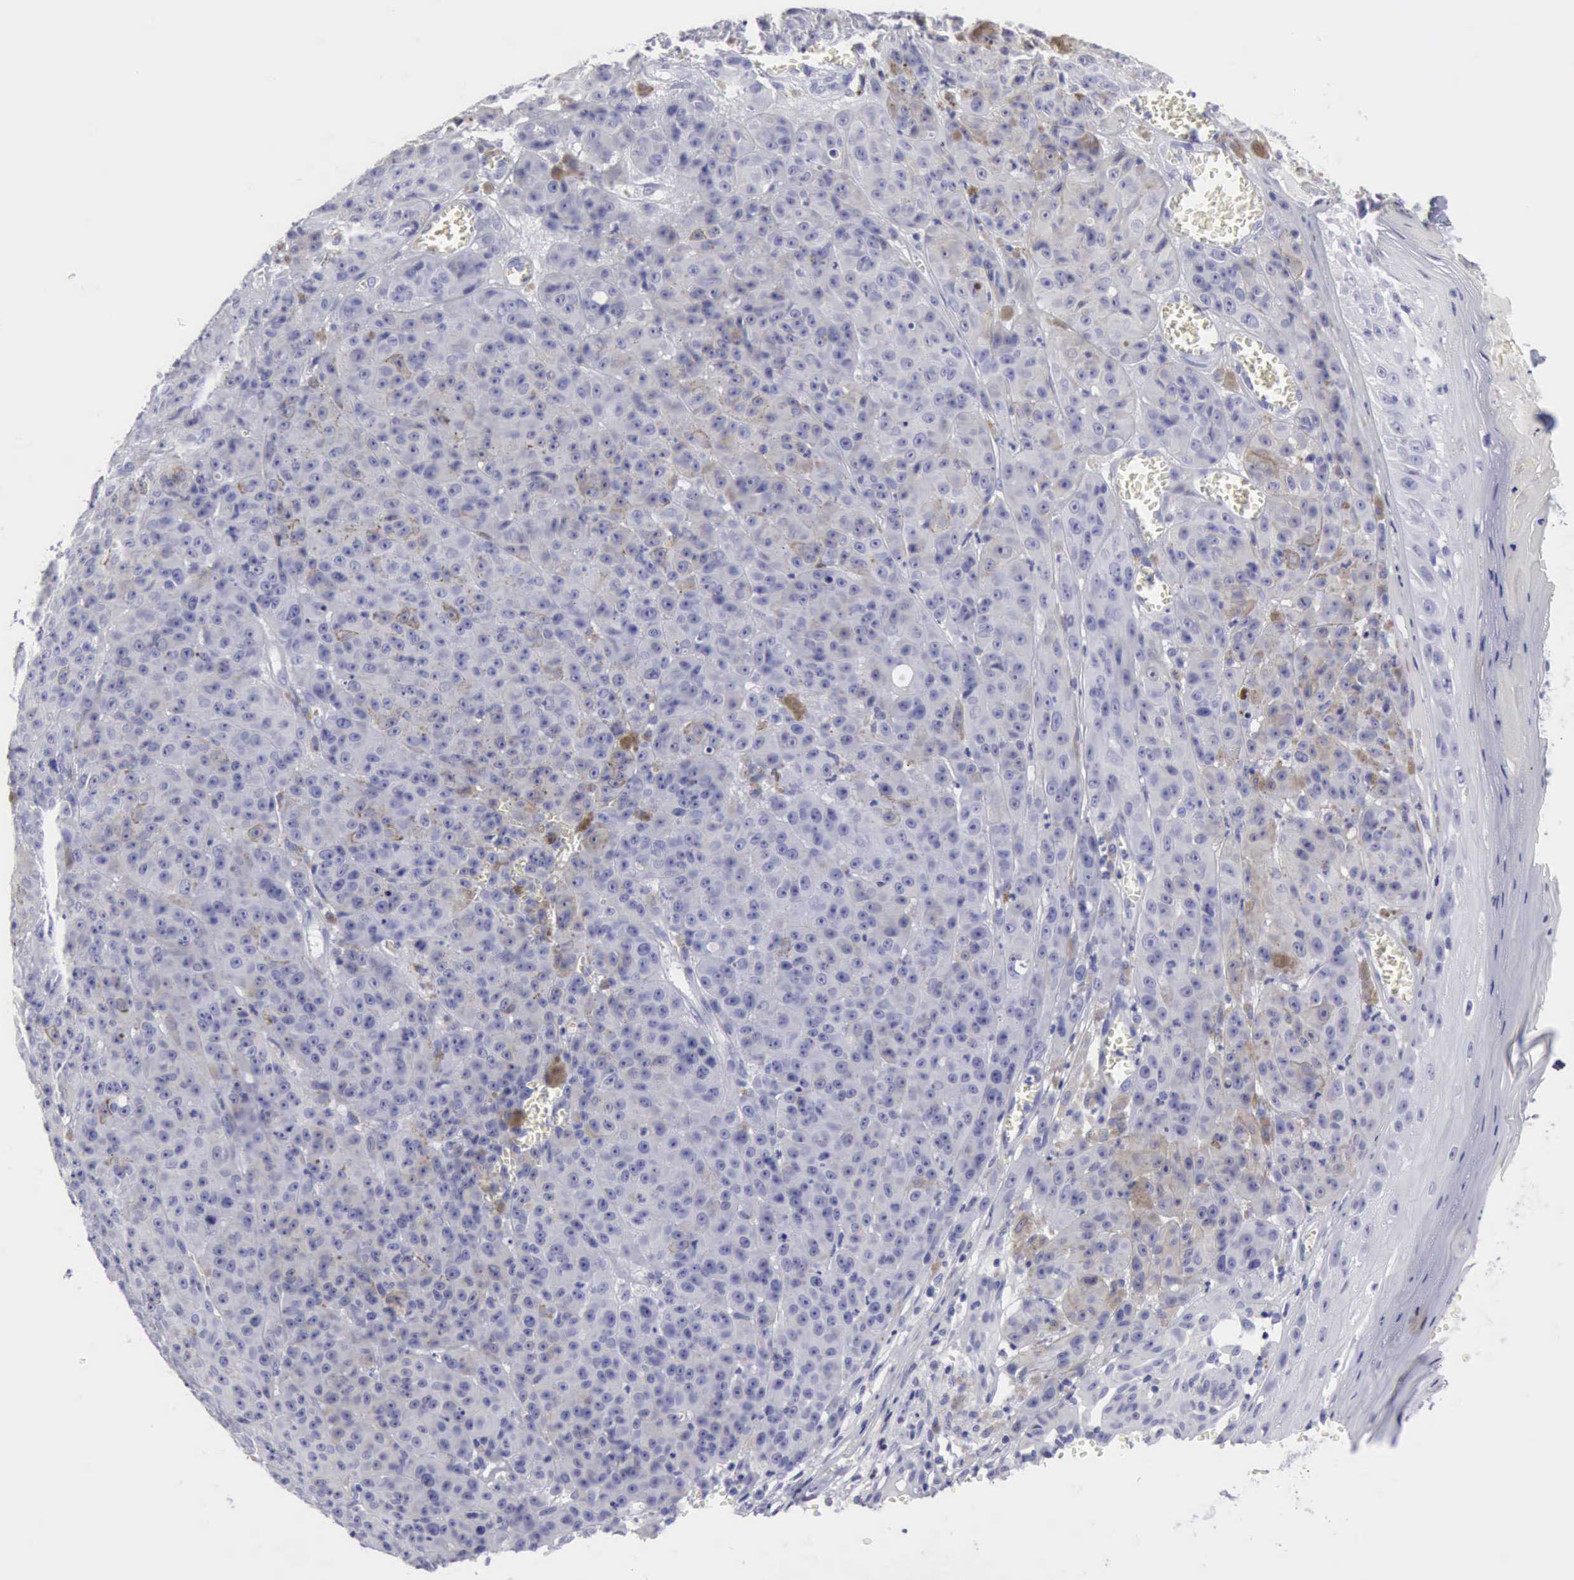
{"staining": {"intensity": "negative", "quantity": "none", "location": "none"}, "tissue": "melanoma", "cell_type": "Tumor cells", "image_type": "cancer", "snomed": [{"axis": "morphology", "description": "Malignant melanoma, NOS"}, {"axis": "topography", "description": "Skin"}], "caption": "Protein analysis of malignant melanoma reveals no significant expression in tumor cells. Nuclei are stained in blue.", "gene": "NCAM1", "patient": {"sex": "male", "age": 64}}